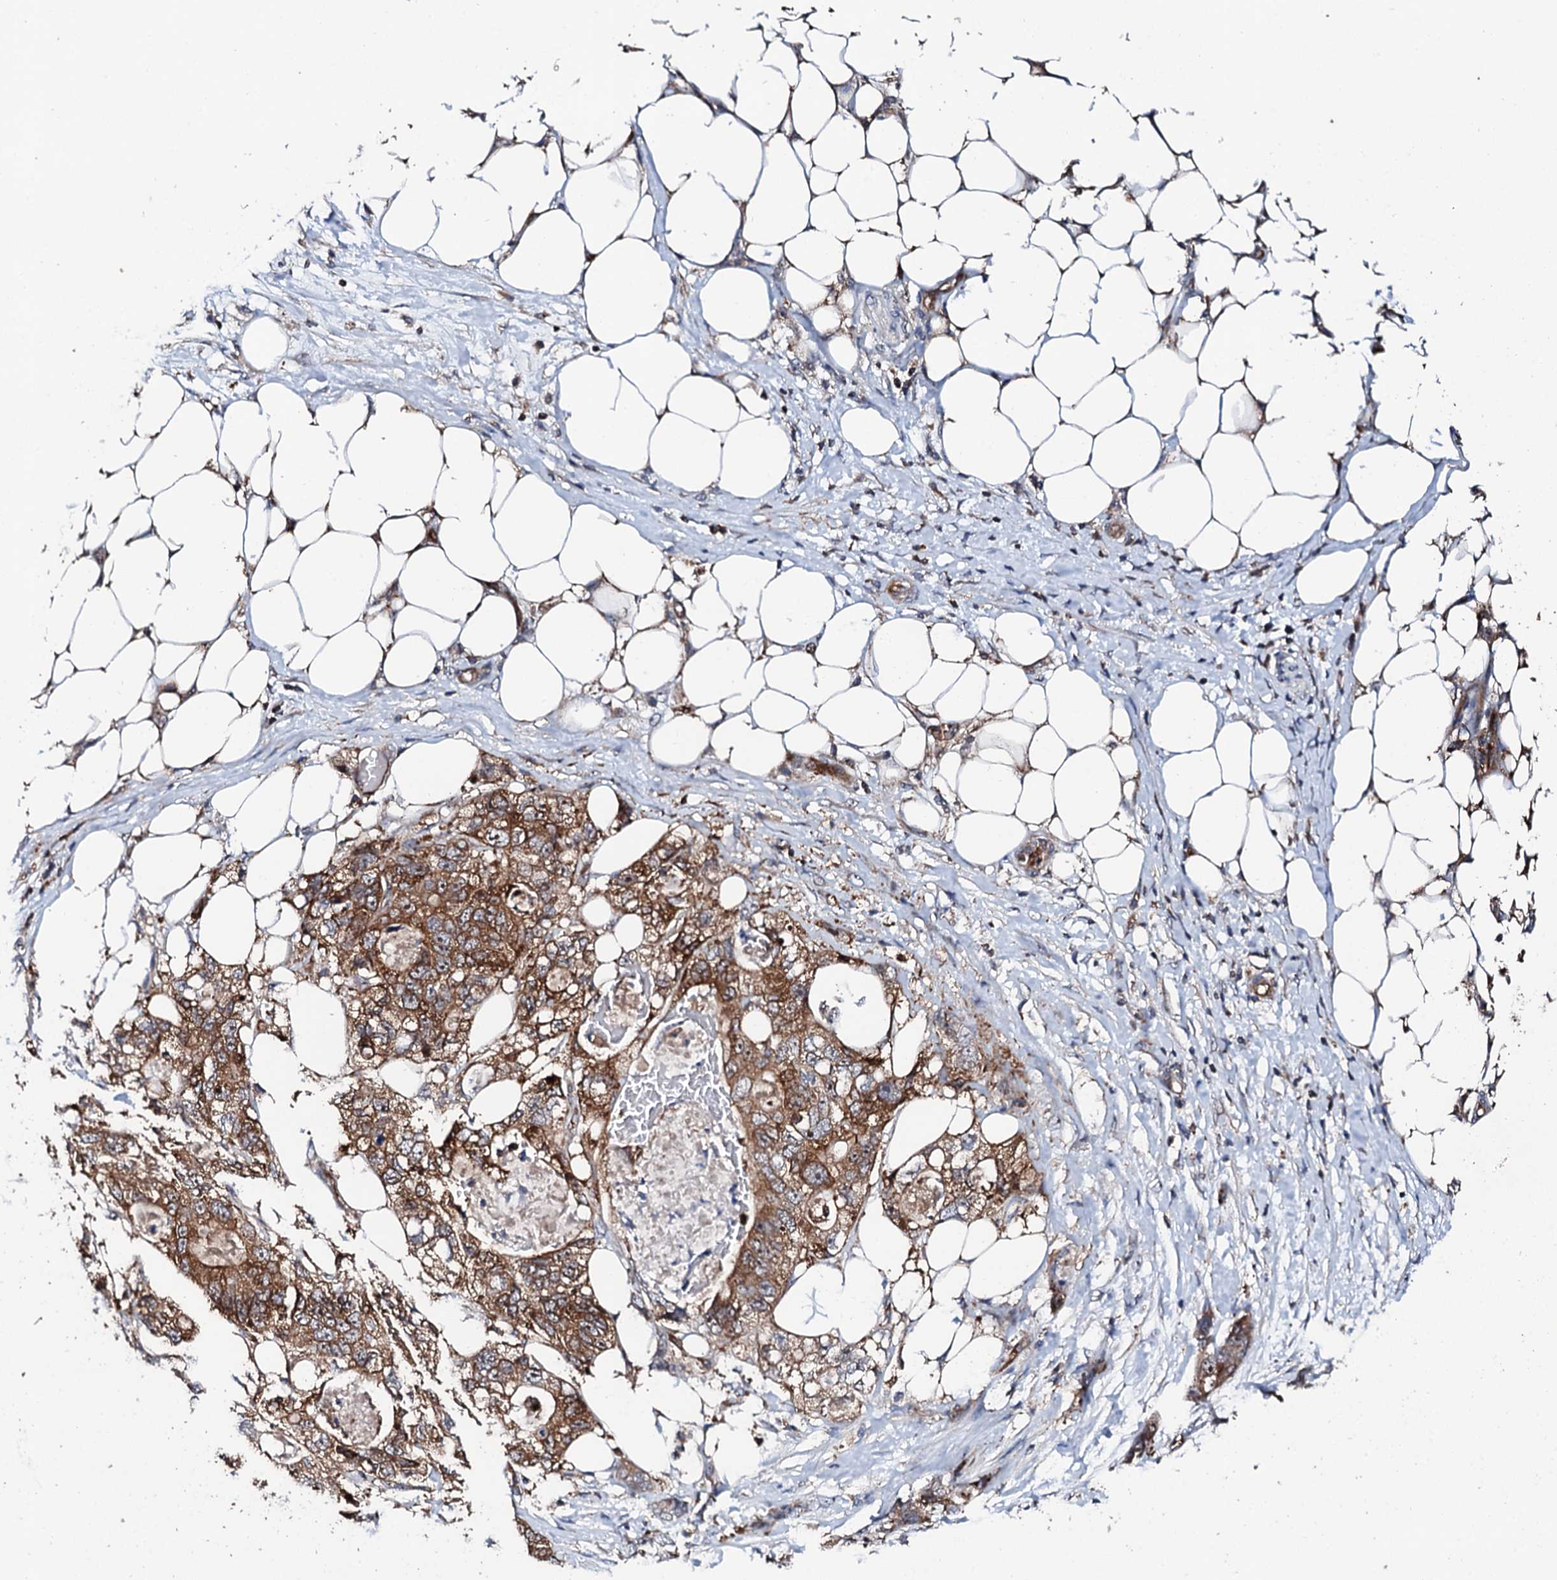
{"staining": {"intensity": "strong", "quantity": ">75%", "location": "cytoplasmic/membranous,nuclear"}, "tissue": "stomach cancer", "cell_type": "Tumor cells", "image_type": "cancer", "snomed": [{"axis": "morphology", "description": "Adenocarcinoma, NOS"}, {"axis": "topography", "description": "Stomach"}], "caption": "Immunohistochemical staining of human stomach cancer (adenocarcinoma) shows strong cytoplasmic/membranous and nuclear protein positivity in approximately >75% of tumor cells. The protein is shown in brown color, while the nuclei are stained blue.", "gene": "GTPBP4", "patient": {"sex": "female", "age": 89}}